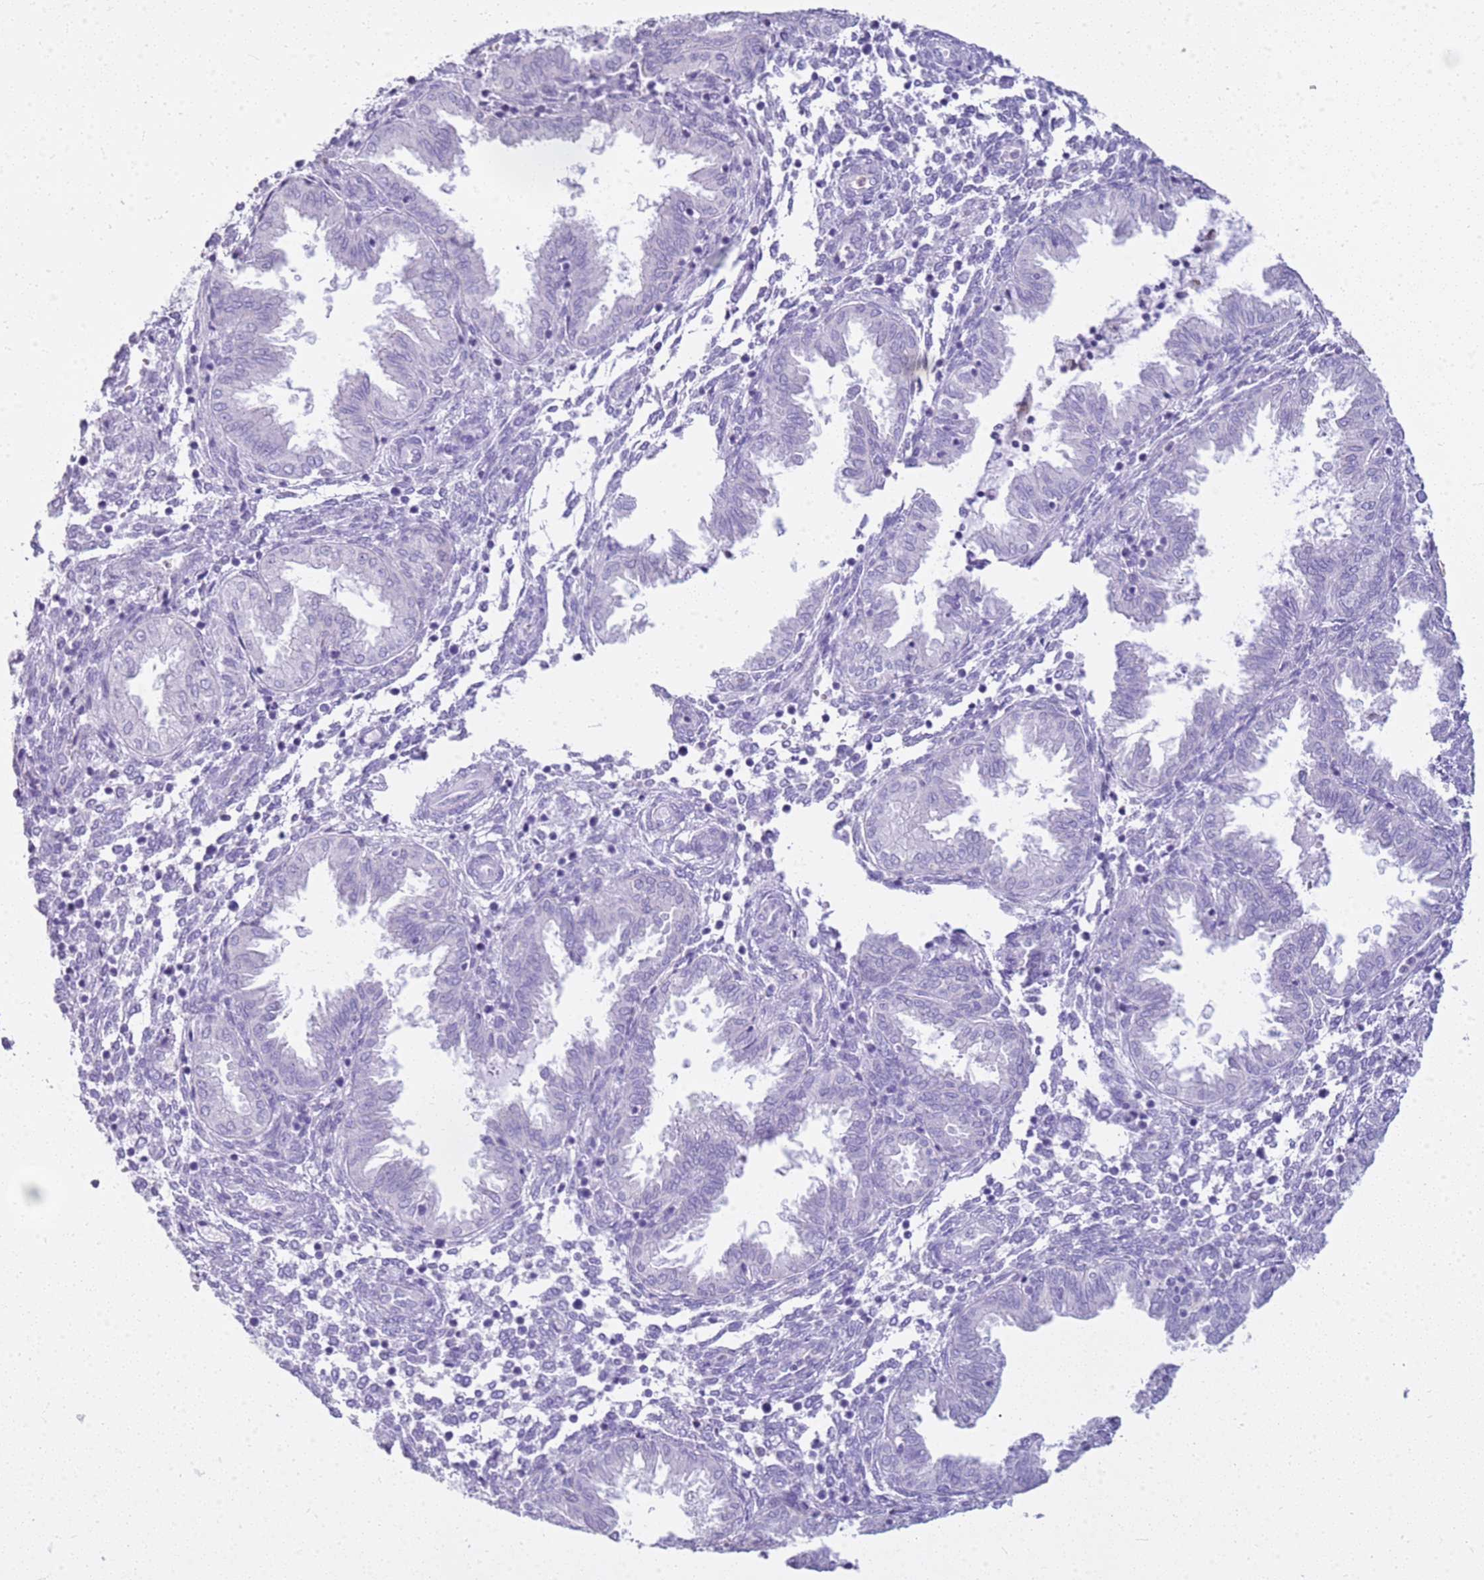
{"staining": {"intensity": "negative", "quantity": "none", "location": "none"}, "tissue": "endometrium", "cell_type": "Cells in endometrial stroma", "image_type": "normal", "snomed": [{"axis": "morphology", "description": "Normal tissue, NOS"}, {"axis": "topography", "description": "Endometrium"}], "caption": "Protein analysis of normal endometrium shows no significant expression in cells in endometrial stroma.", "gene": "CSTA", "patient": {"sex": "female", "age": 33}}